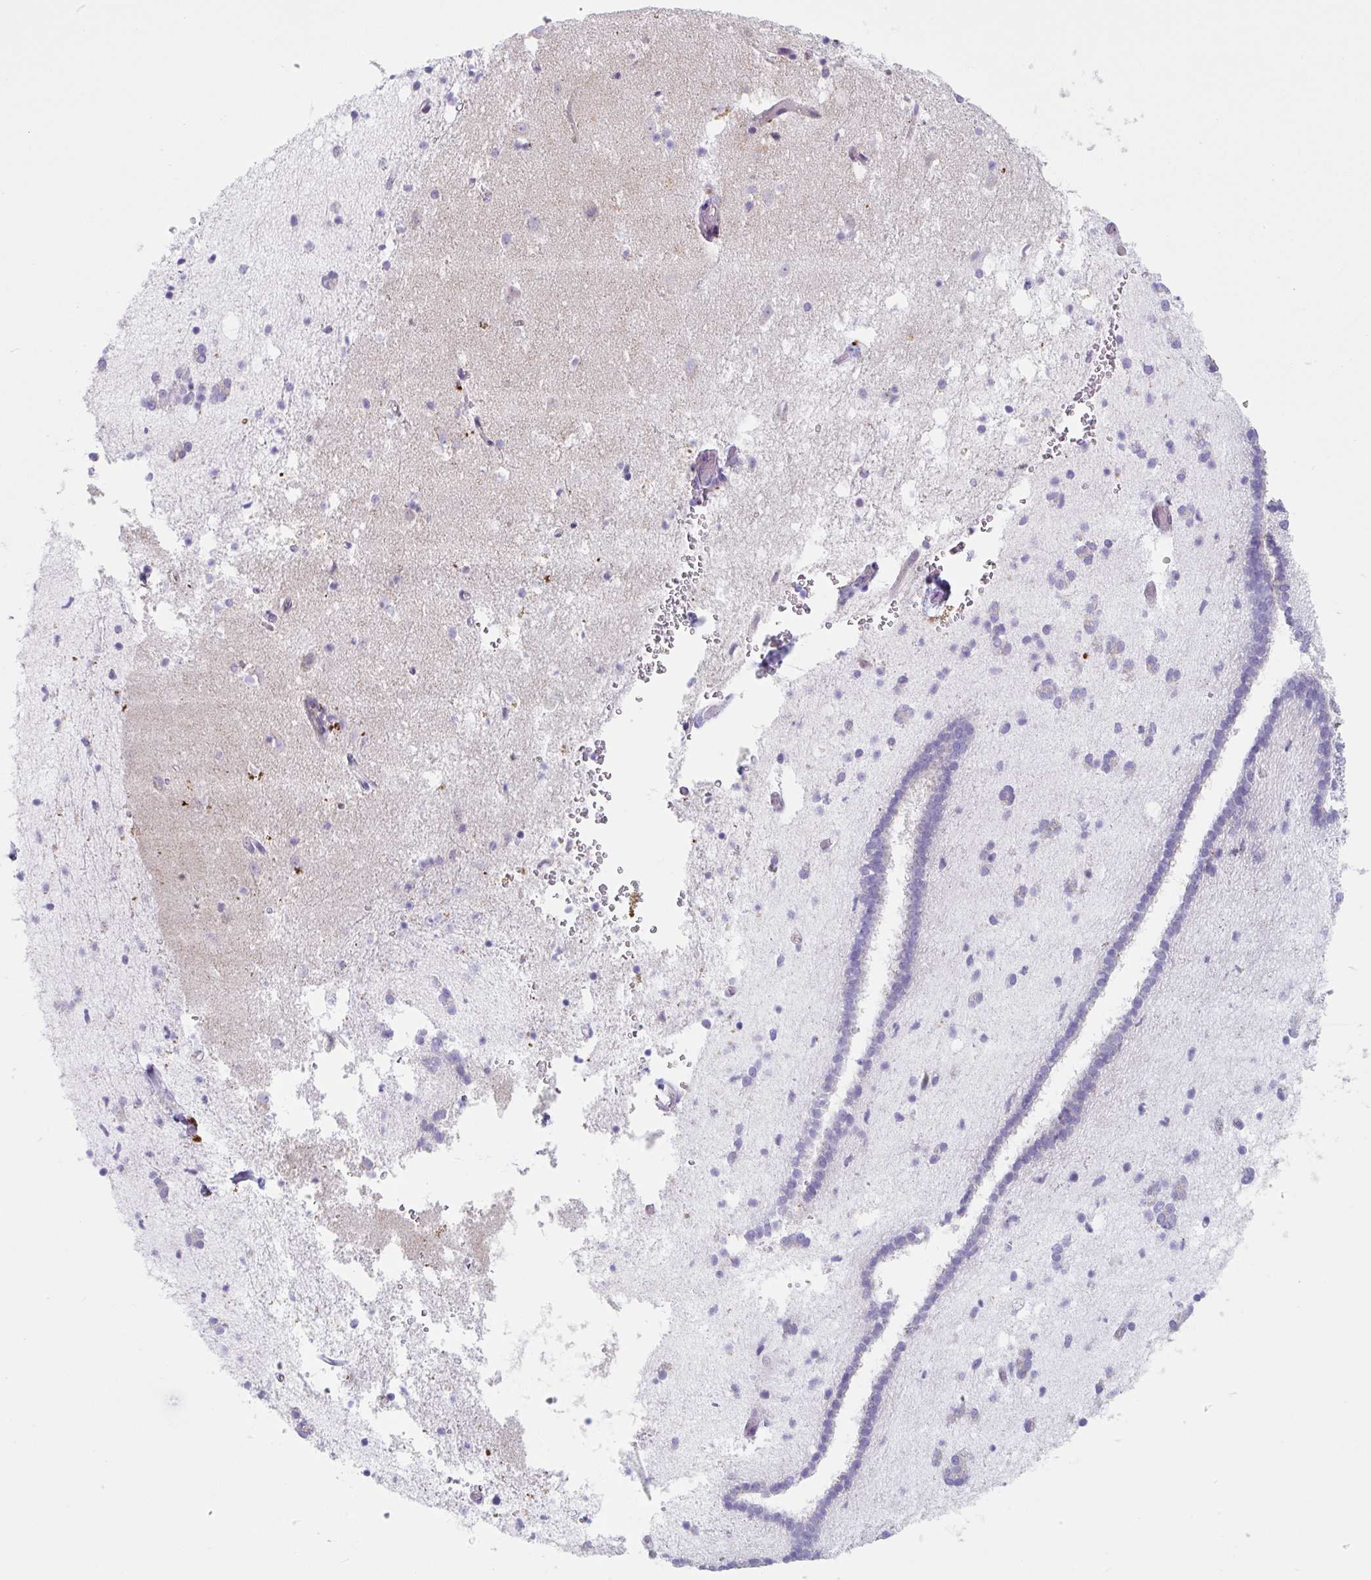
{"staining": {"intensity": "negative", "quantity": "none", "location": "none"}, "tissue": "caudate", "cell_type": "Glial cells", "image_type": "normal", "snomed": [{"axis": "morphology", "description": "Normal tissue, NOS"}, {"axis": "topography", "description": "Lateral ventricle wall"}], "caption": "Immunohistochemistry (IHC) of normal human caudate exhibits no expression in glial cells. The staining is performed using DAB brown chromogen with nuclei counter-stained in using hematoxylin.", "gene": "LENG9", "patient": {"sex": "male", "age": 37}}